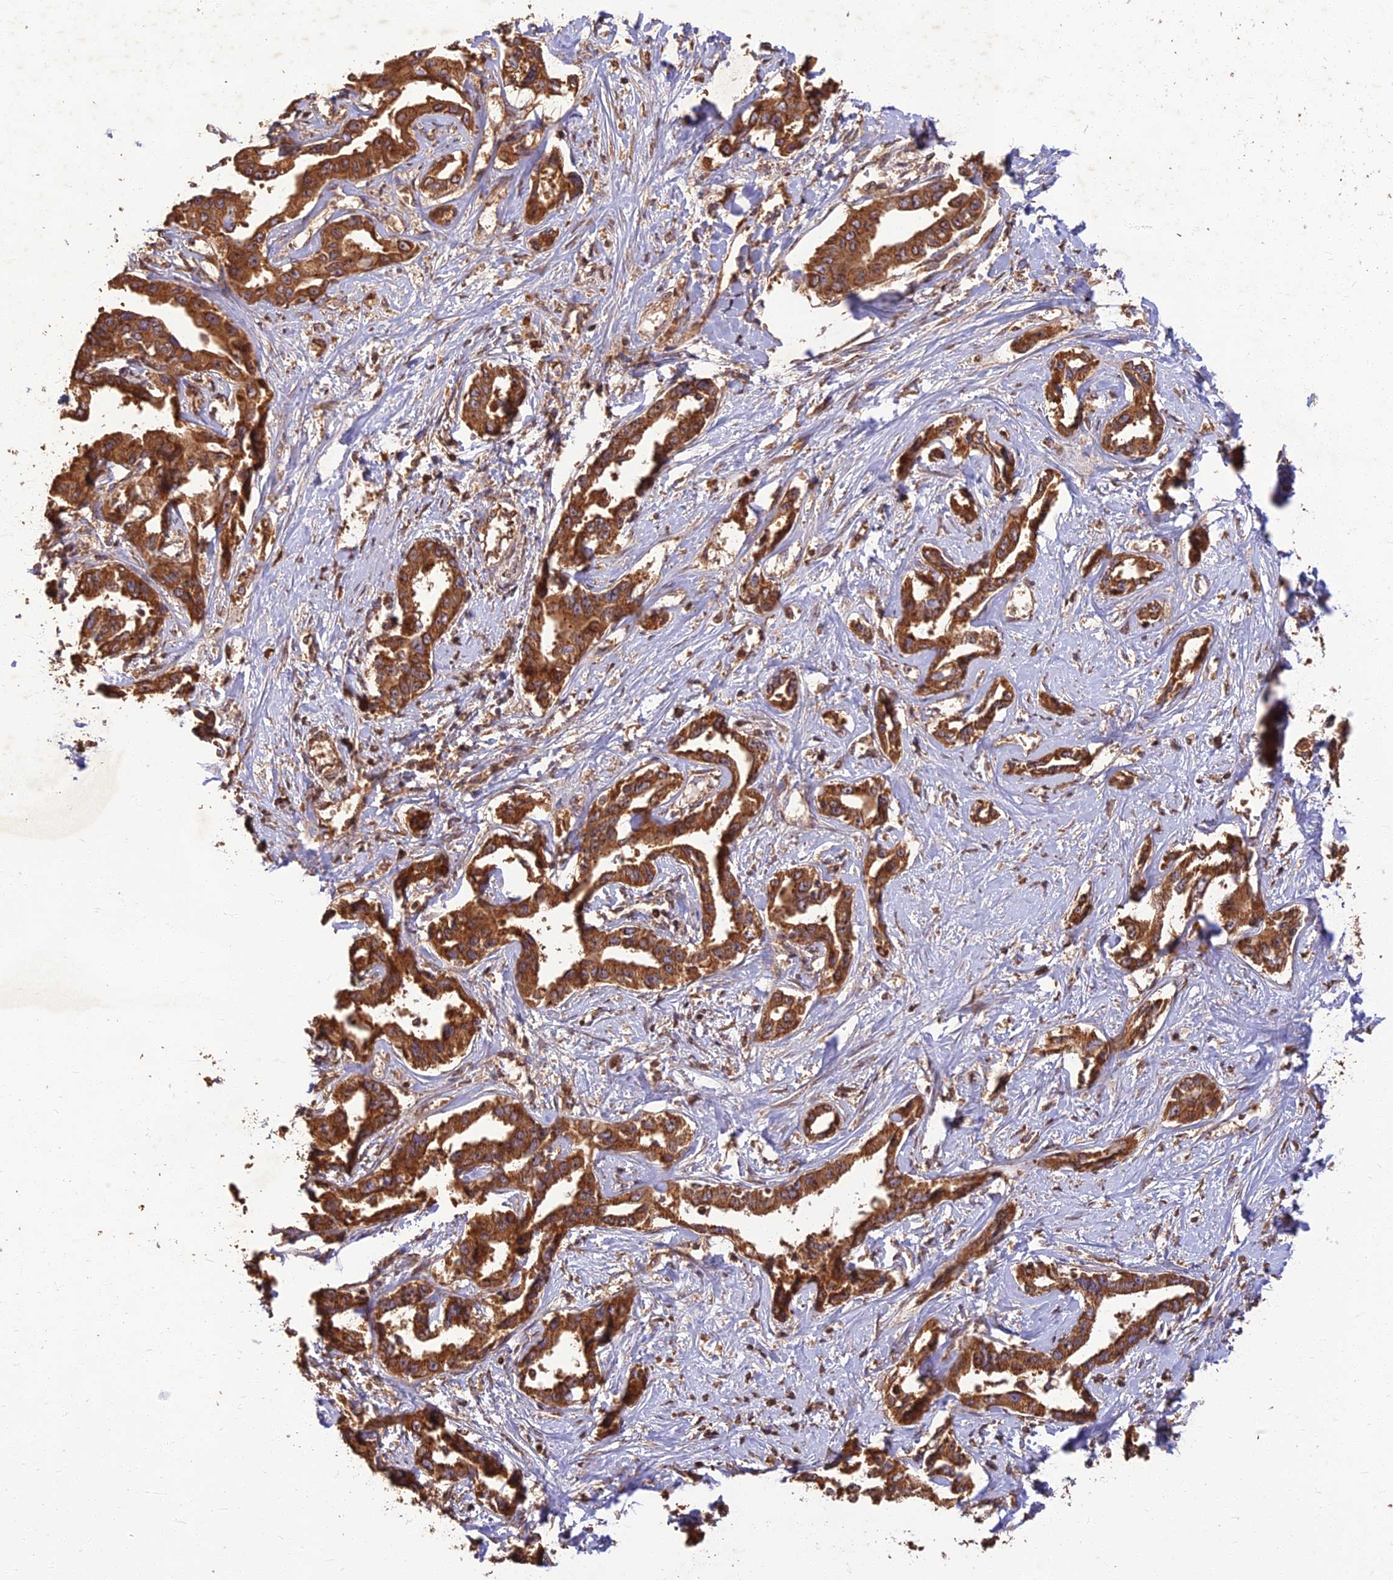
{"staining": {"intensity": "strong", "quantity": ">75%", "location": "cytoplasmic/membranous"}, "tissue": "liver cancer", "cell_type": "Tumor cells", "image_type": "cancer", "snomed": [{"axis": "morphology", "description": "Cholangiocarcinoma"}, {"axis": "topography", "description": "Liver"}], "caption": "Immunohistochemistry (IHC) histopathology image of human liver cancer (cholangiocarcinoma) stained for a protein (brown), which demonstrates high levels of strong cytoplasmic/membranous expression in about >75% of tumor cells.", "gene": "CORO1C", "patient": {"sex": "male", "age": 59}}